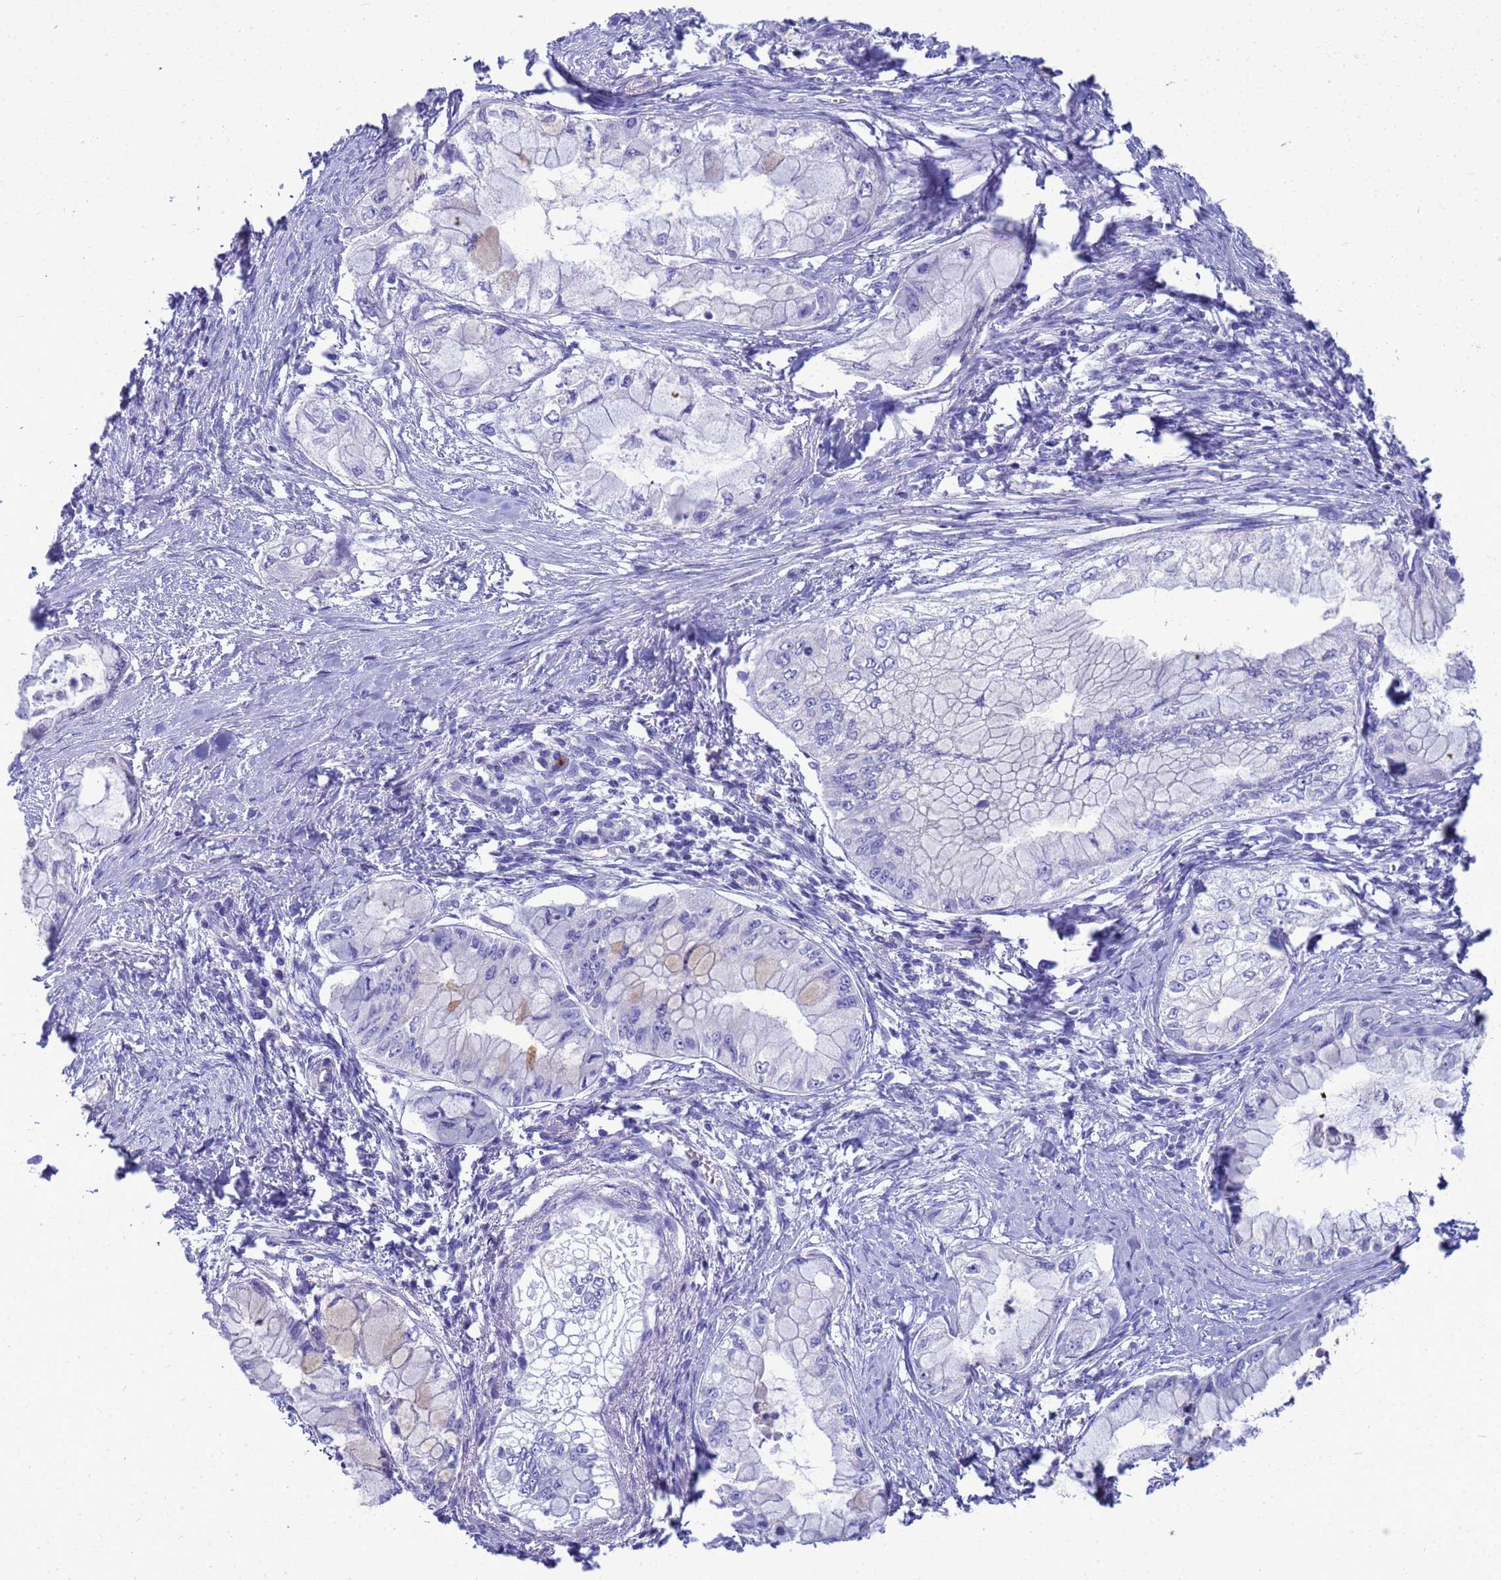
{"staining": {"intensity": "negative", "quantity": "none", "location": "none"}, "tissue": "pancreatic cancer", "cell_type": "Tumor cells", "image_type": "cancer", "snomed": [{"axis": "morphology", "description": "Adenocarcinoma, NOS"}, {"axis": "topography", "description": "Pancreas"}], "caption": "Pancreatic cancer was stained to show a protein in brown. There is no significant staining in tumor cells. The staining is performed using DAB (3,3'-diaminobenzidine) brown chromogen with nuclei counter-stained in using hematoxylin.", "gene": "SYCN", "patient": {"sex": "male", "age": 48}}